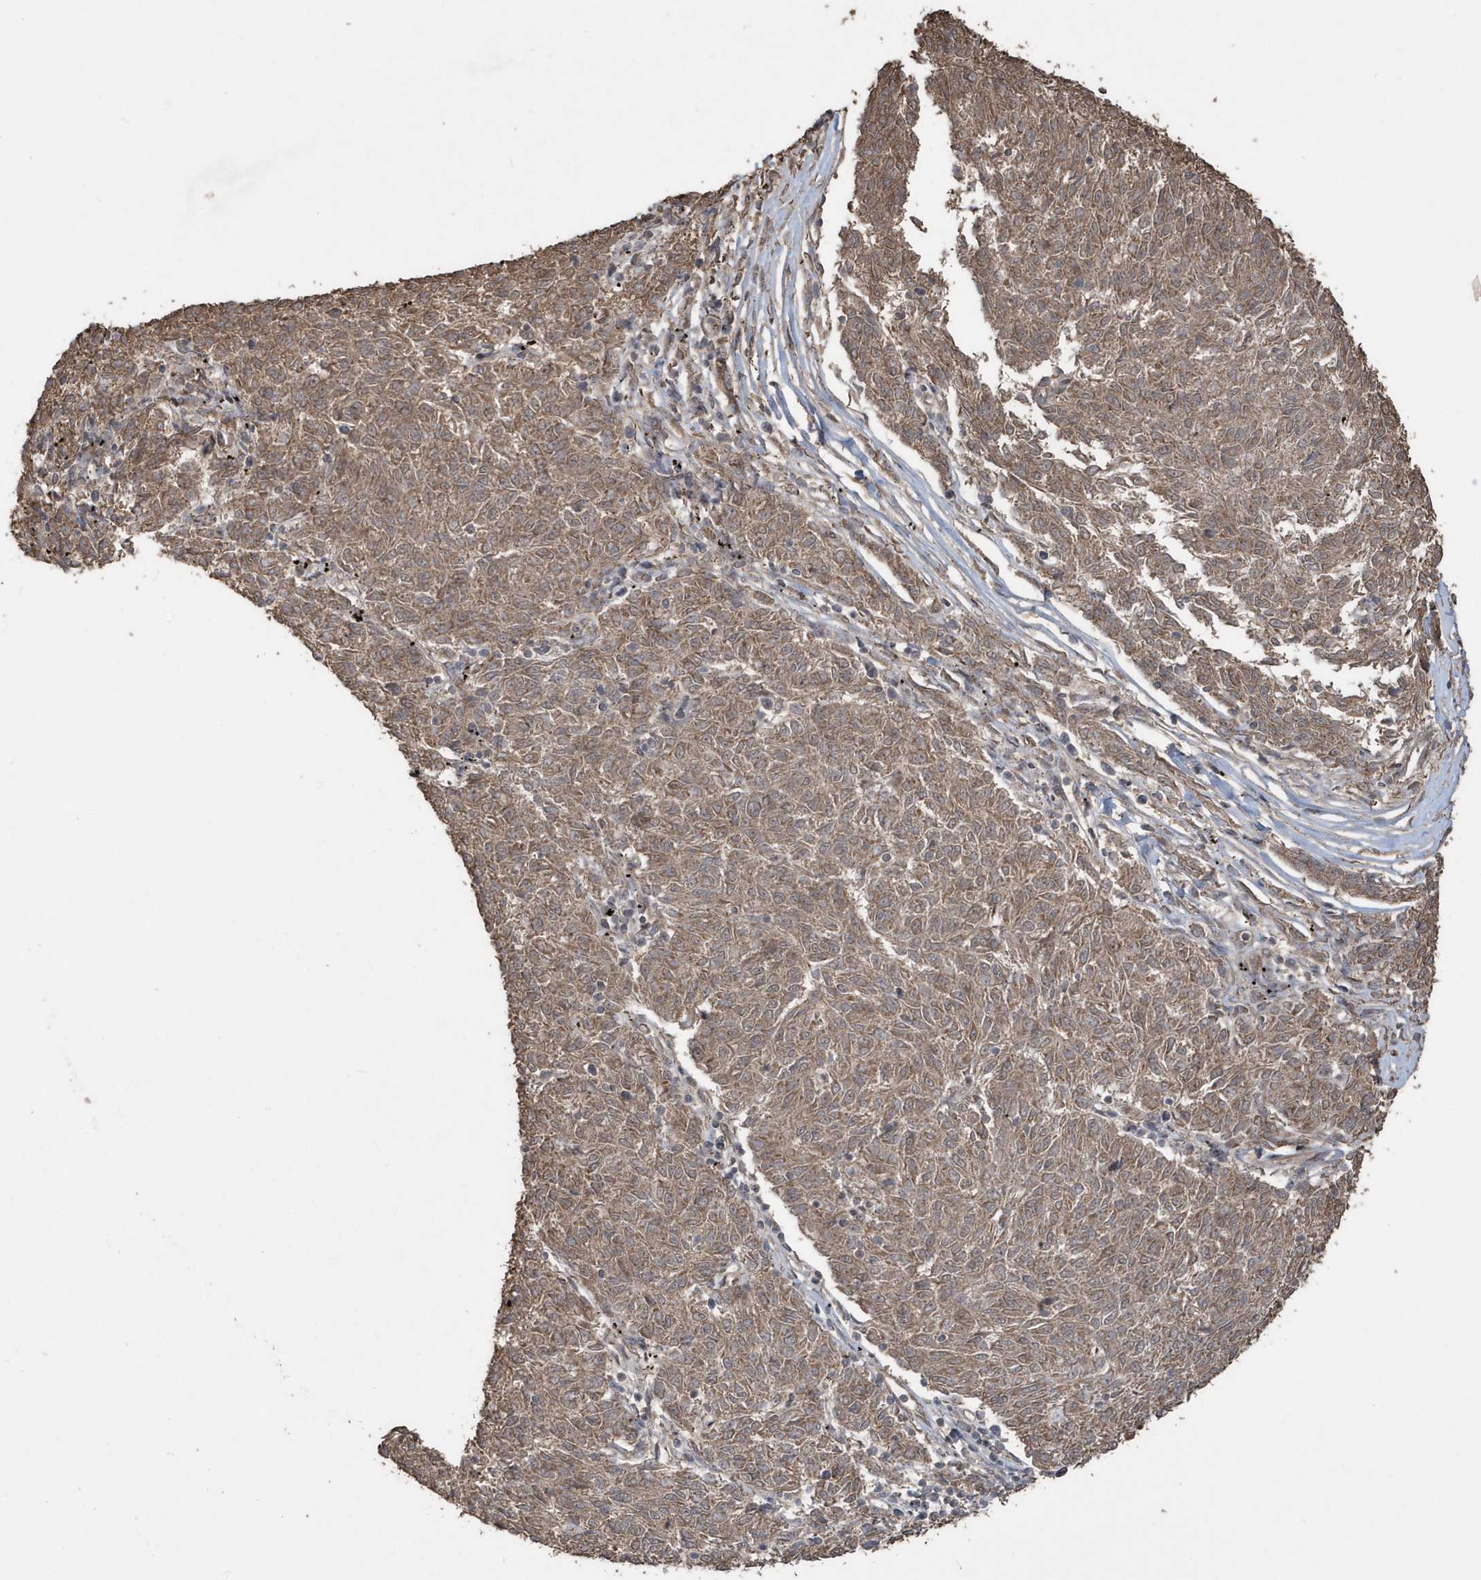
{"staining": {"intensity": "moderate", "quantity": ">75%", "location": "cytoplasmic/membranous"}, "tissue": "melanoma", "cell_type": "Tumor cells", "image_type": "cancer", "snomed": [{"axis": "morphology", "description": "Malignant melanoma, NOS"}, {"axis": "topography", "description": "Skin"}], "caption": "Immunohistochemical staining of malignant melanoma shows medium levels of moderate cytoplasmic/membranous protein expression in approximately >75% of tumor cells.", "gene": "PAXBP1", "patient": {"sex": "female", "age": 72}}